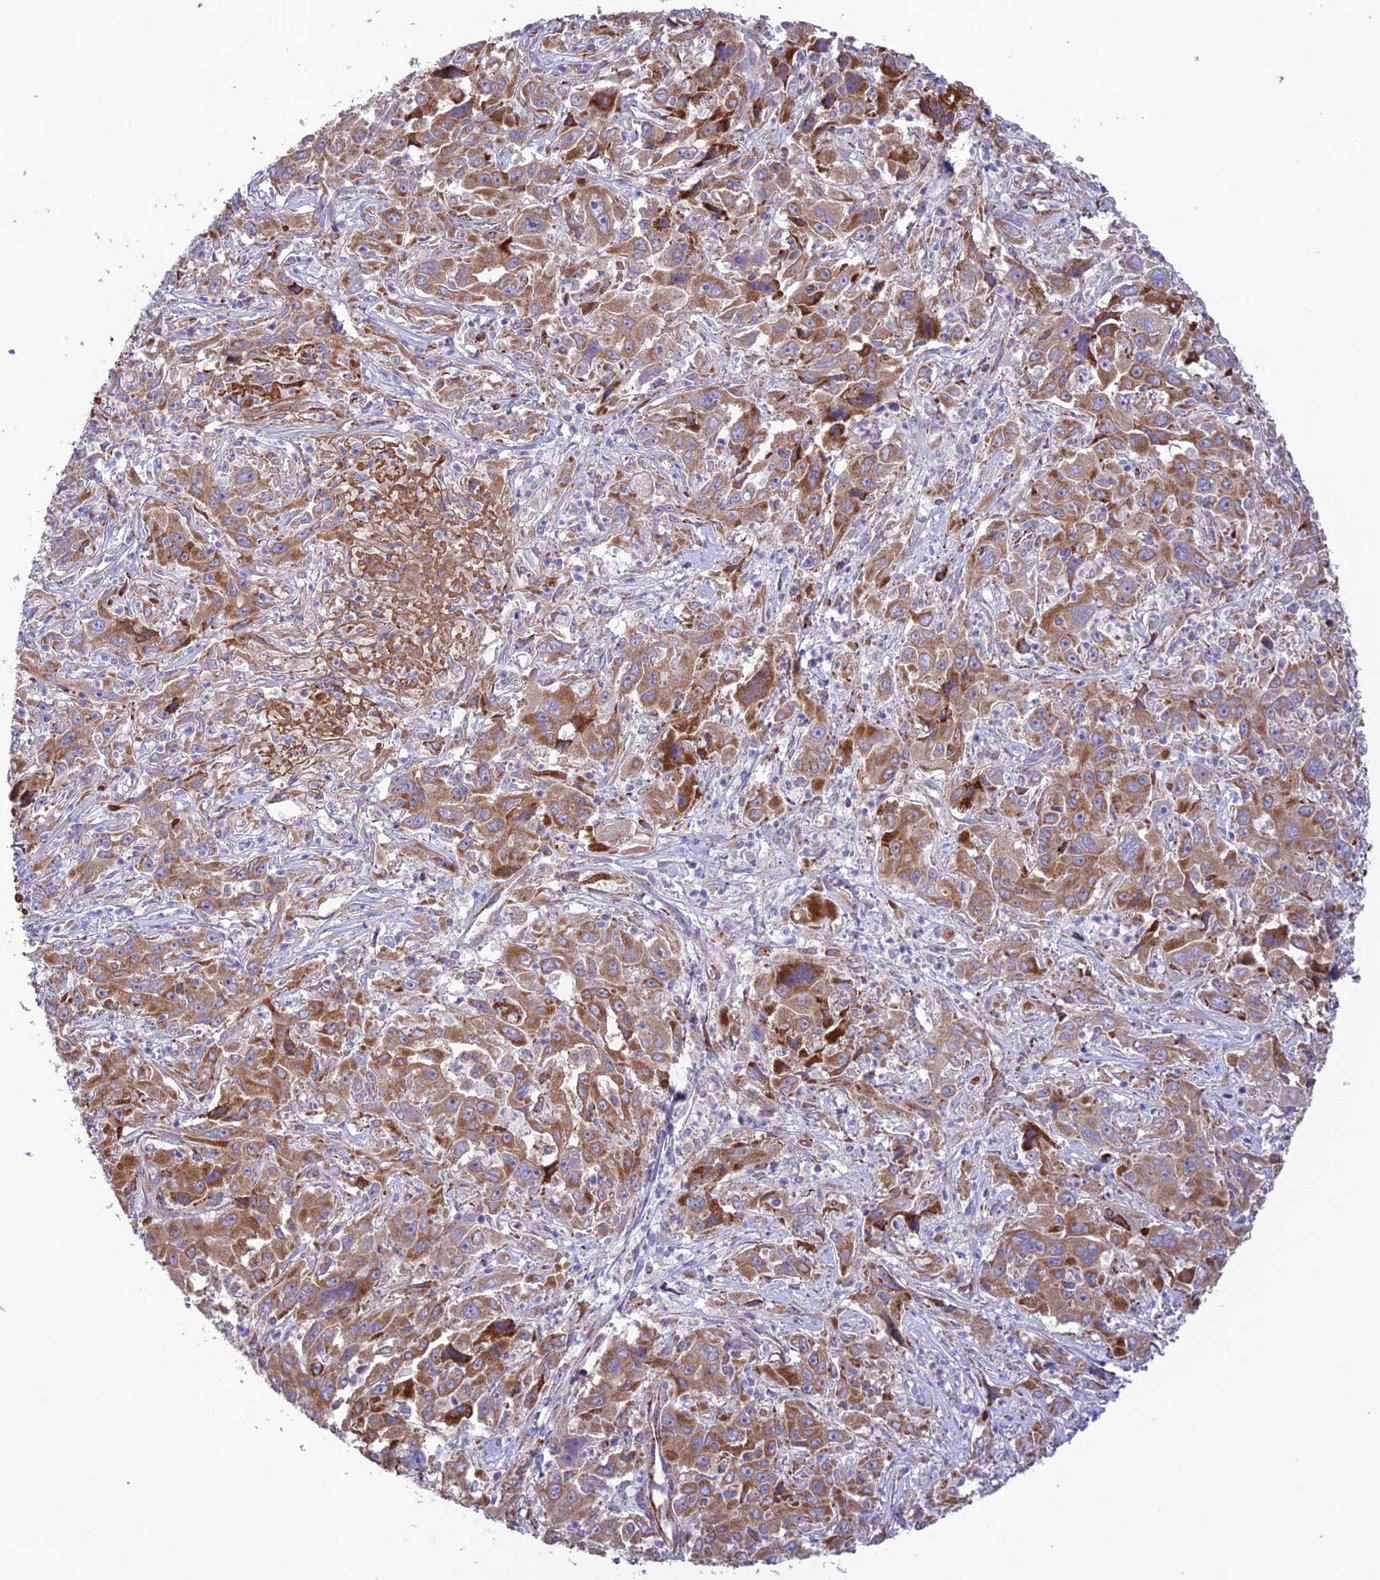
{"staining": {"intensity": "moderate", "quantity": ">75%", "location": "cytoplasmic/membranous"}, "tissue": "liver cancer", "cell_type": "Tumor cells", "image_type": "cancer", "snomed": [{"axis": "morphology", "description": "Carcinoma, Hepatocellular, NOS"}, {"axis": "topography", "description": "Liver"}], "caption": "Liver cancer stained with a protein marker shows moderate staining in tumor cells.", "gene": "UAP1L1", "patient": {"sex": "male", "age": 63}}